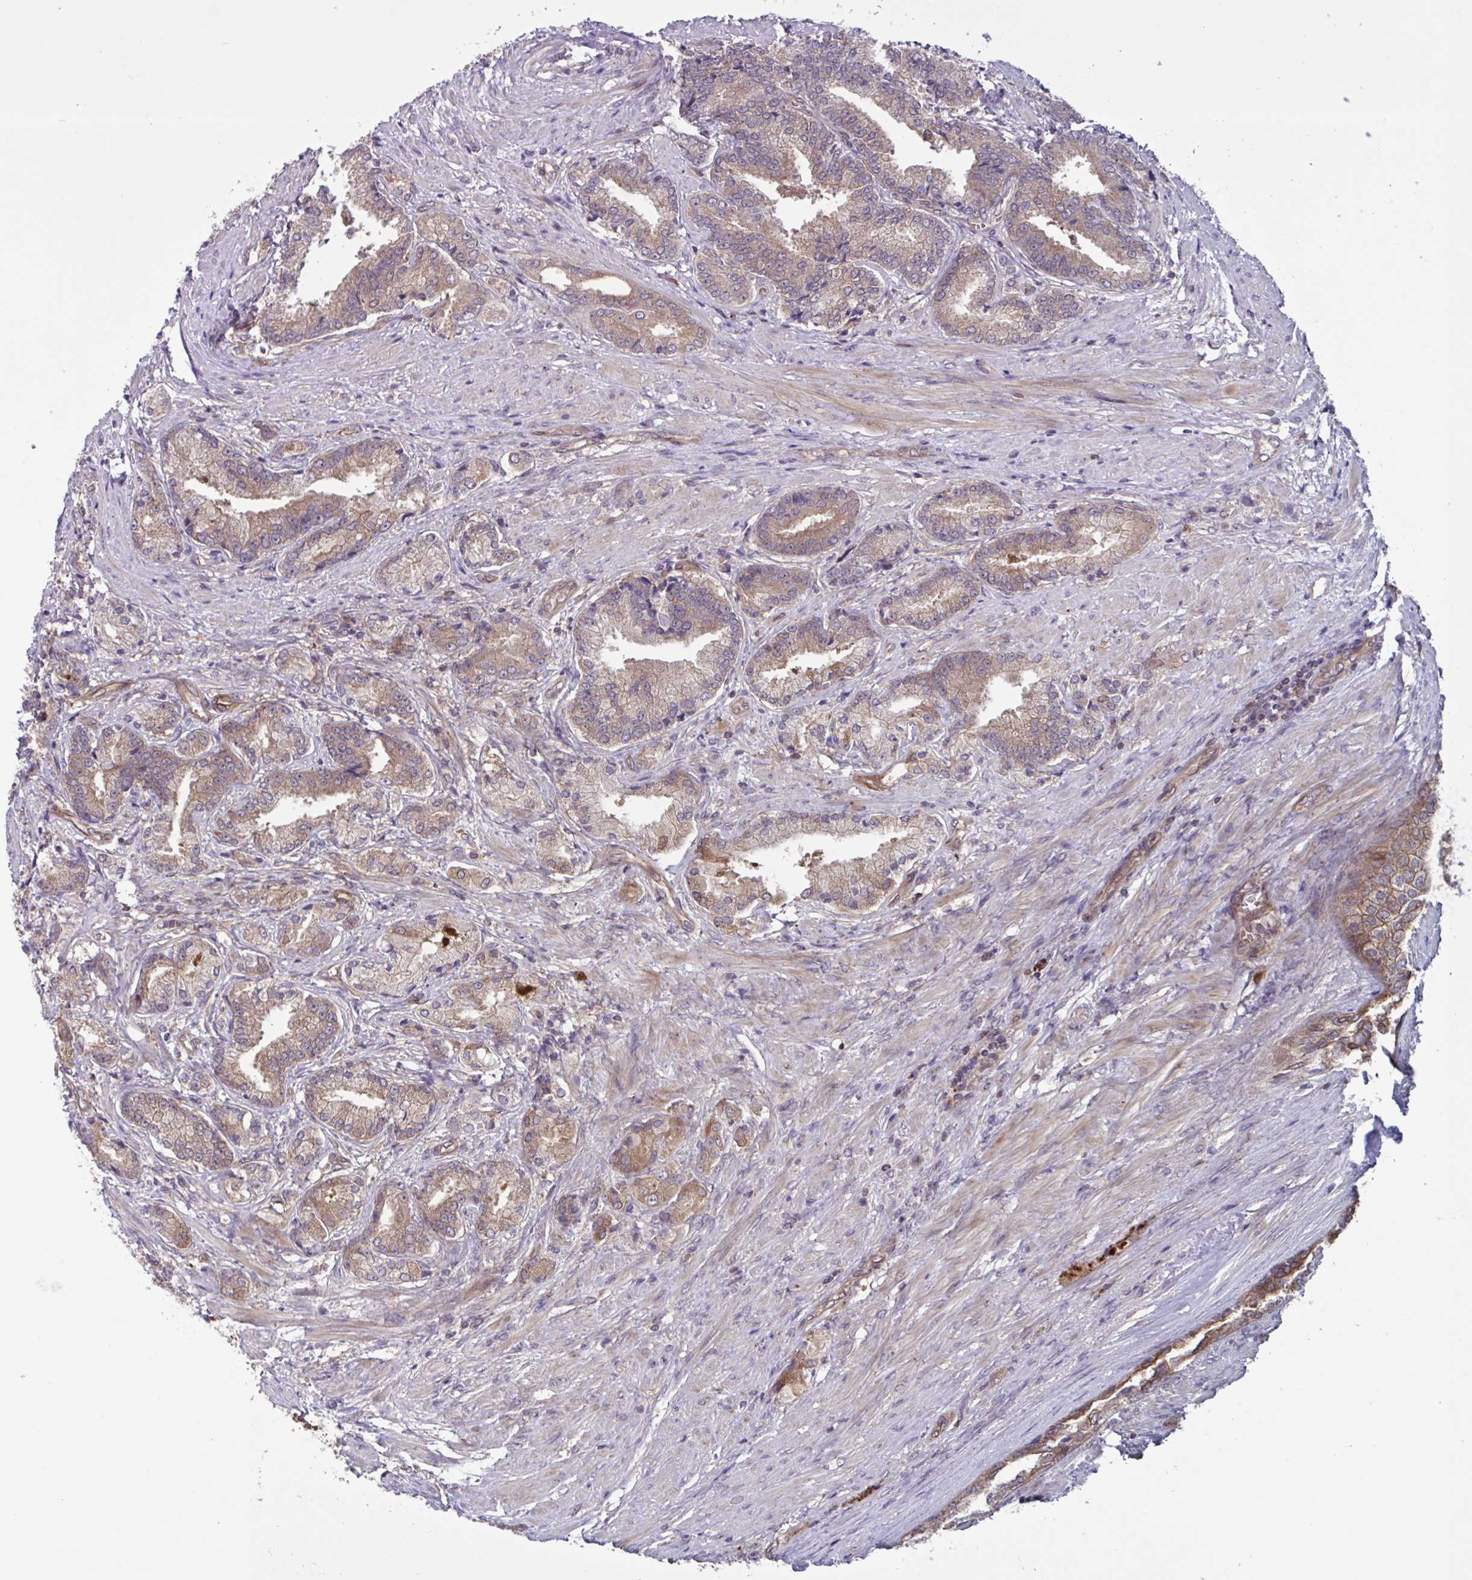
{"staining": {"intensity": "moderate", "quantity": "25%-75%", "location": "cytoplasmic/membranous"}, "tissue": "prostate cancer", "cell_type": "Tumor cells", "image_type": "cancer", "snomed": [{"axis": "morphology", "description": "Adenocarcinoma, High grade"}, {"axis": "topography", "description": "Prostate and seminal vesicle, NOS"}], "caption": "Tumor cells reveal moderate cytoplasmic/membranous expression in about 25%-75% of cells in high-grade adenocarcinoma (prostate).", "gene": "GLTP", "patient": {"sex": "male", "age": 61}}